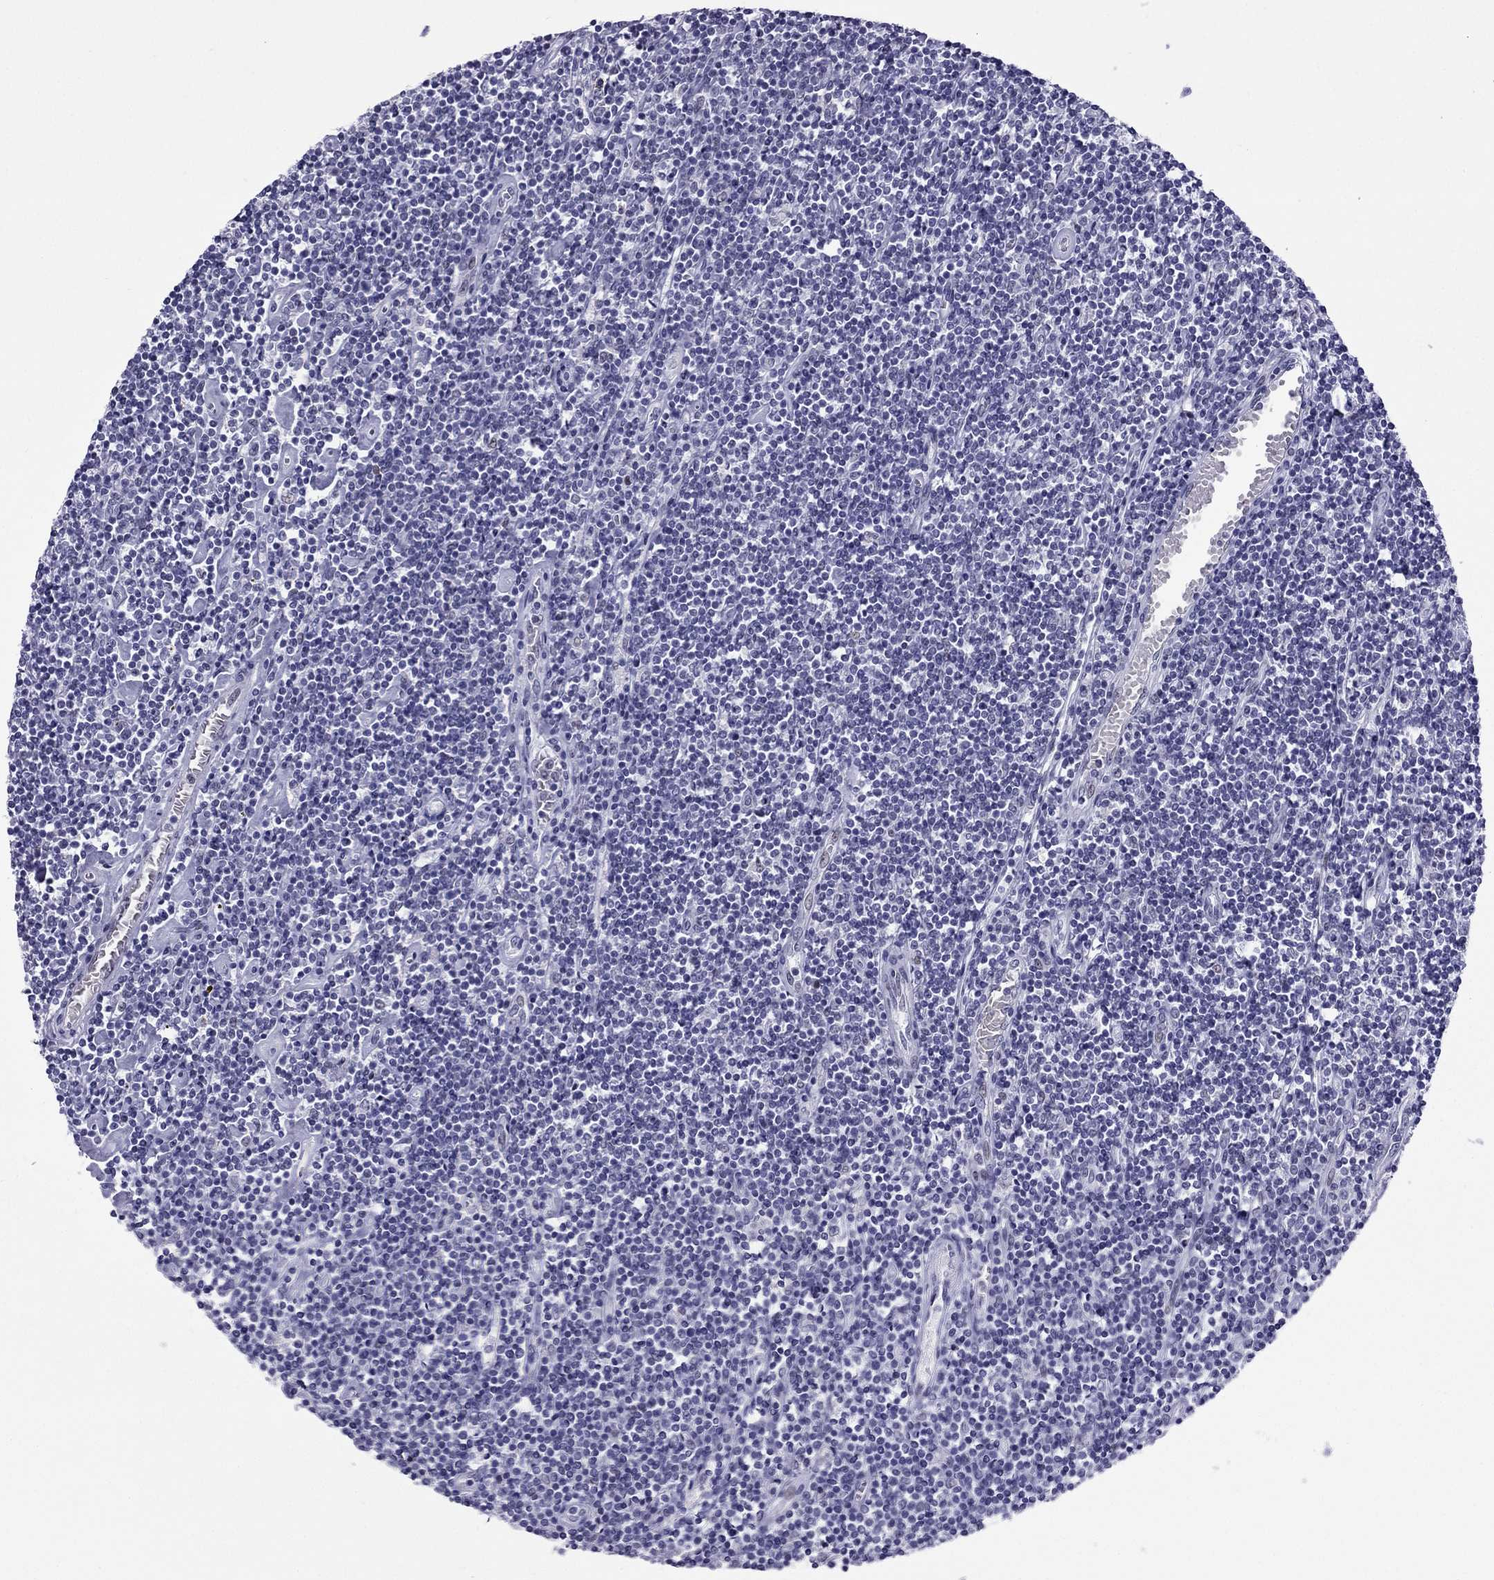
{"staining": {"intensity": "negative", "quantity": "none", "location": "none"}, "tissue": "lymphoma", "cell_type": "Tumor cells", "image_type": "cancer", "snomed": [{"axis": "morphology", "description": "Hodgkin's disease, NOS"}, {"axis": "topography", "description": "Lymph node"}], "caption": "A high-resolution image shows immunohistochemistry staining of Hodgkin's disease, which demonstrates no significant positivity in tumor cells.", "gene": "MYLK3", "patient": {"sex": "male", "age": 40}}